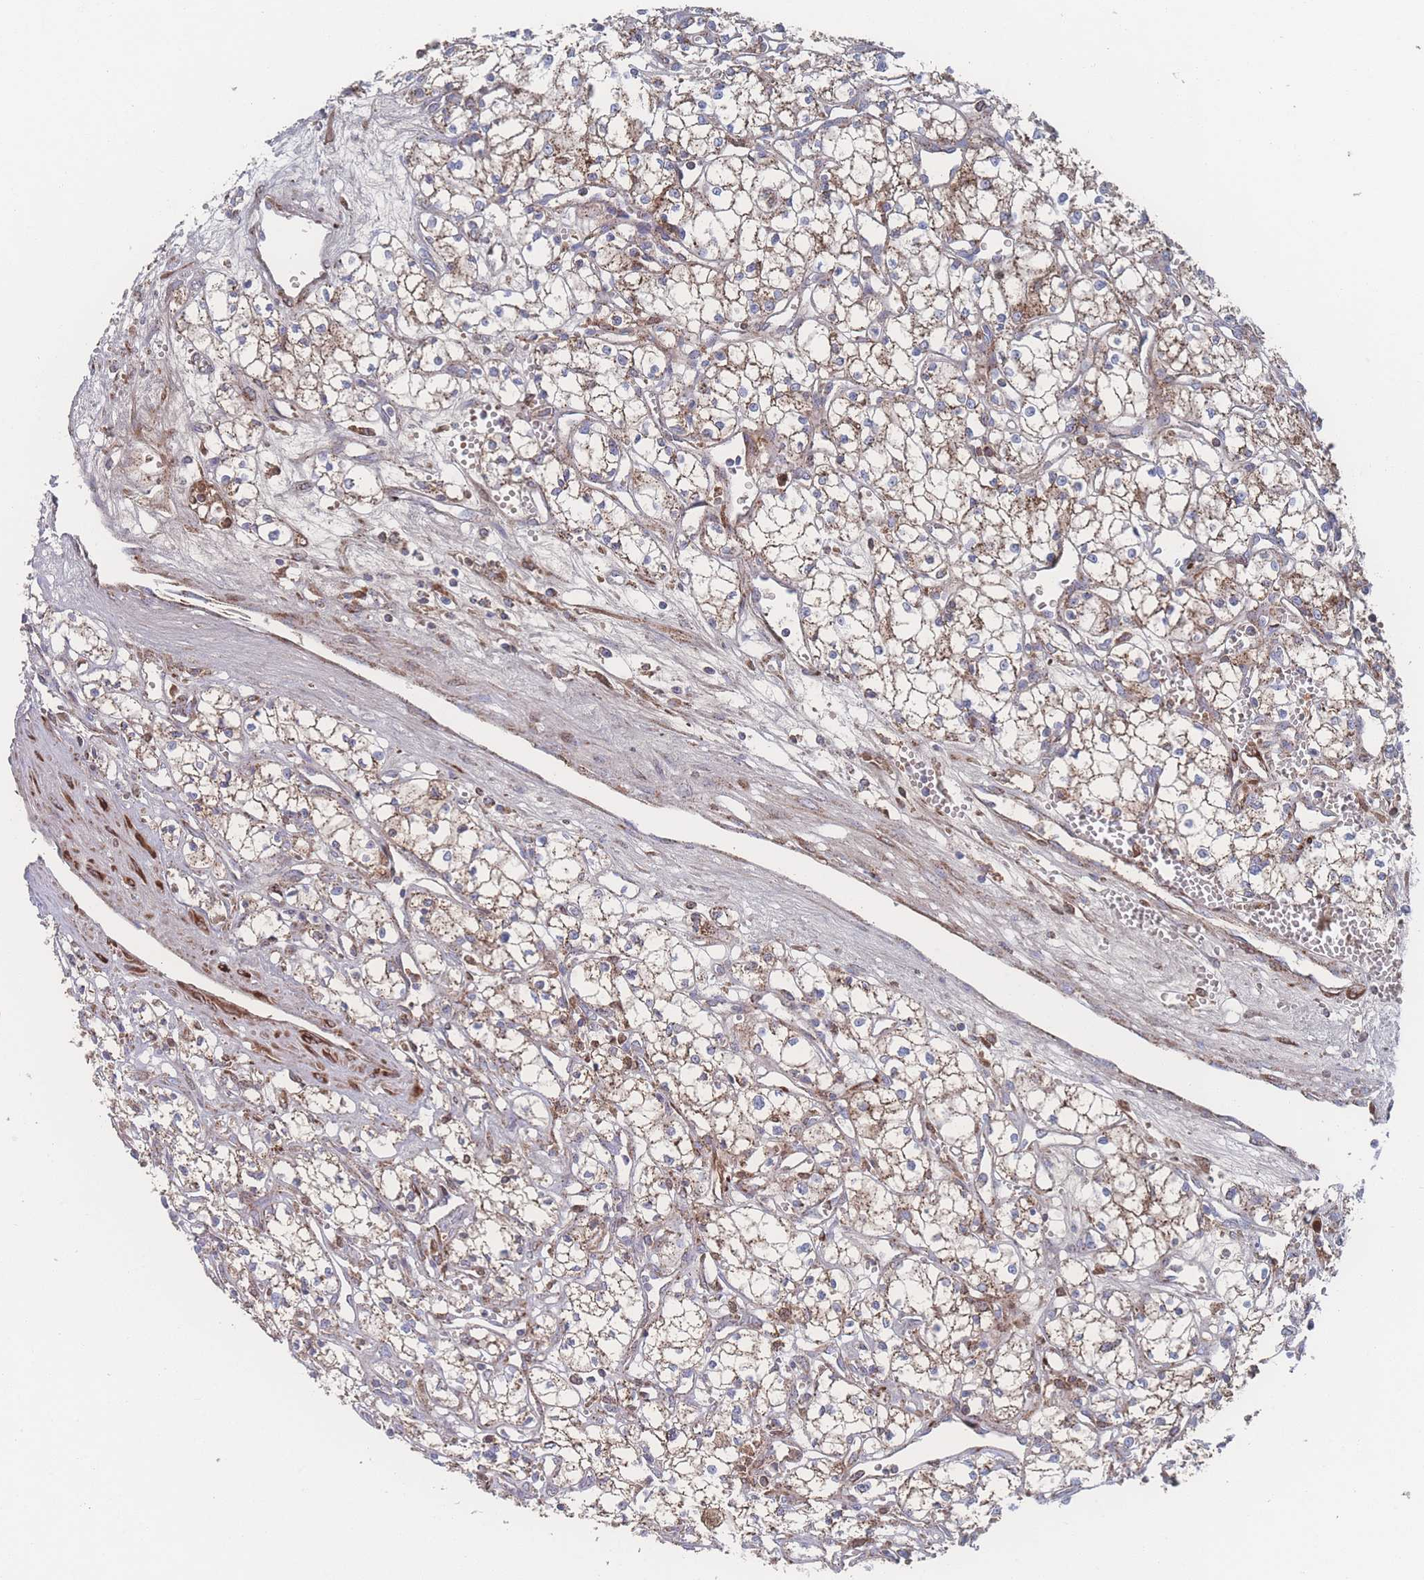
{"staining": {"intensity": "moderate", "quantity": "25%-75%", "location": "cytoplasmic/membranous"}, "tissue": "renal cancer", "cell_type": "Tumor cells", "image_type": "cancer", "snomed": [{"axis": "morphology", "description": "Adenocarcinoma, NOS"}, {"axis": "topography", "description": "Kidney"}], "caption": "Immunohistochemistry (IHC) histopathology image of human renal adenocarcinoma stained for a protein (brown), which demonstrates medium levels of moderate cytoplasmic/membranous positivity in approximately 25%-75% of tumor cells.", "gene": "PEX14", "patient": {"sex": "male", "age": 59}}